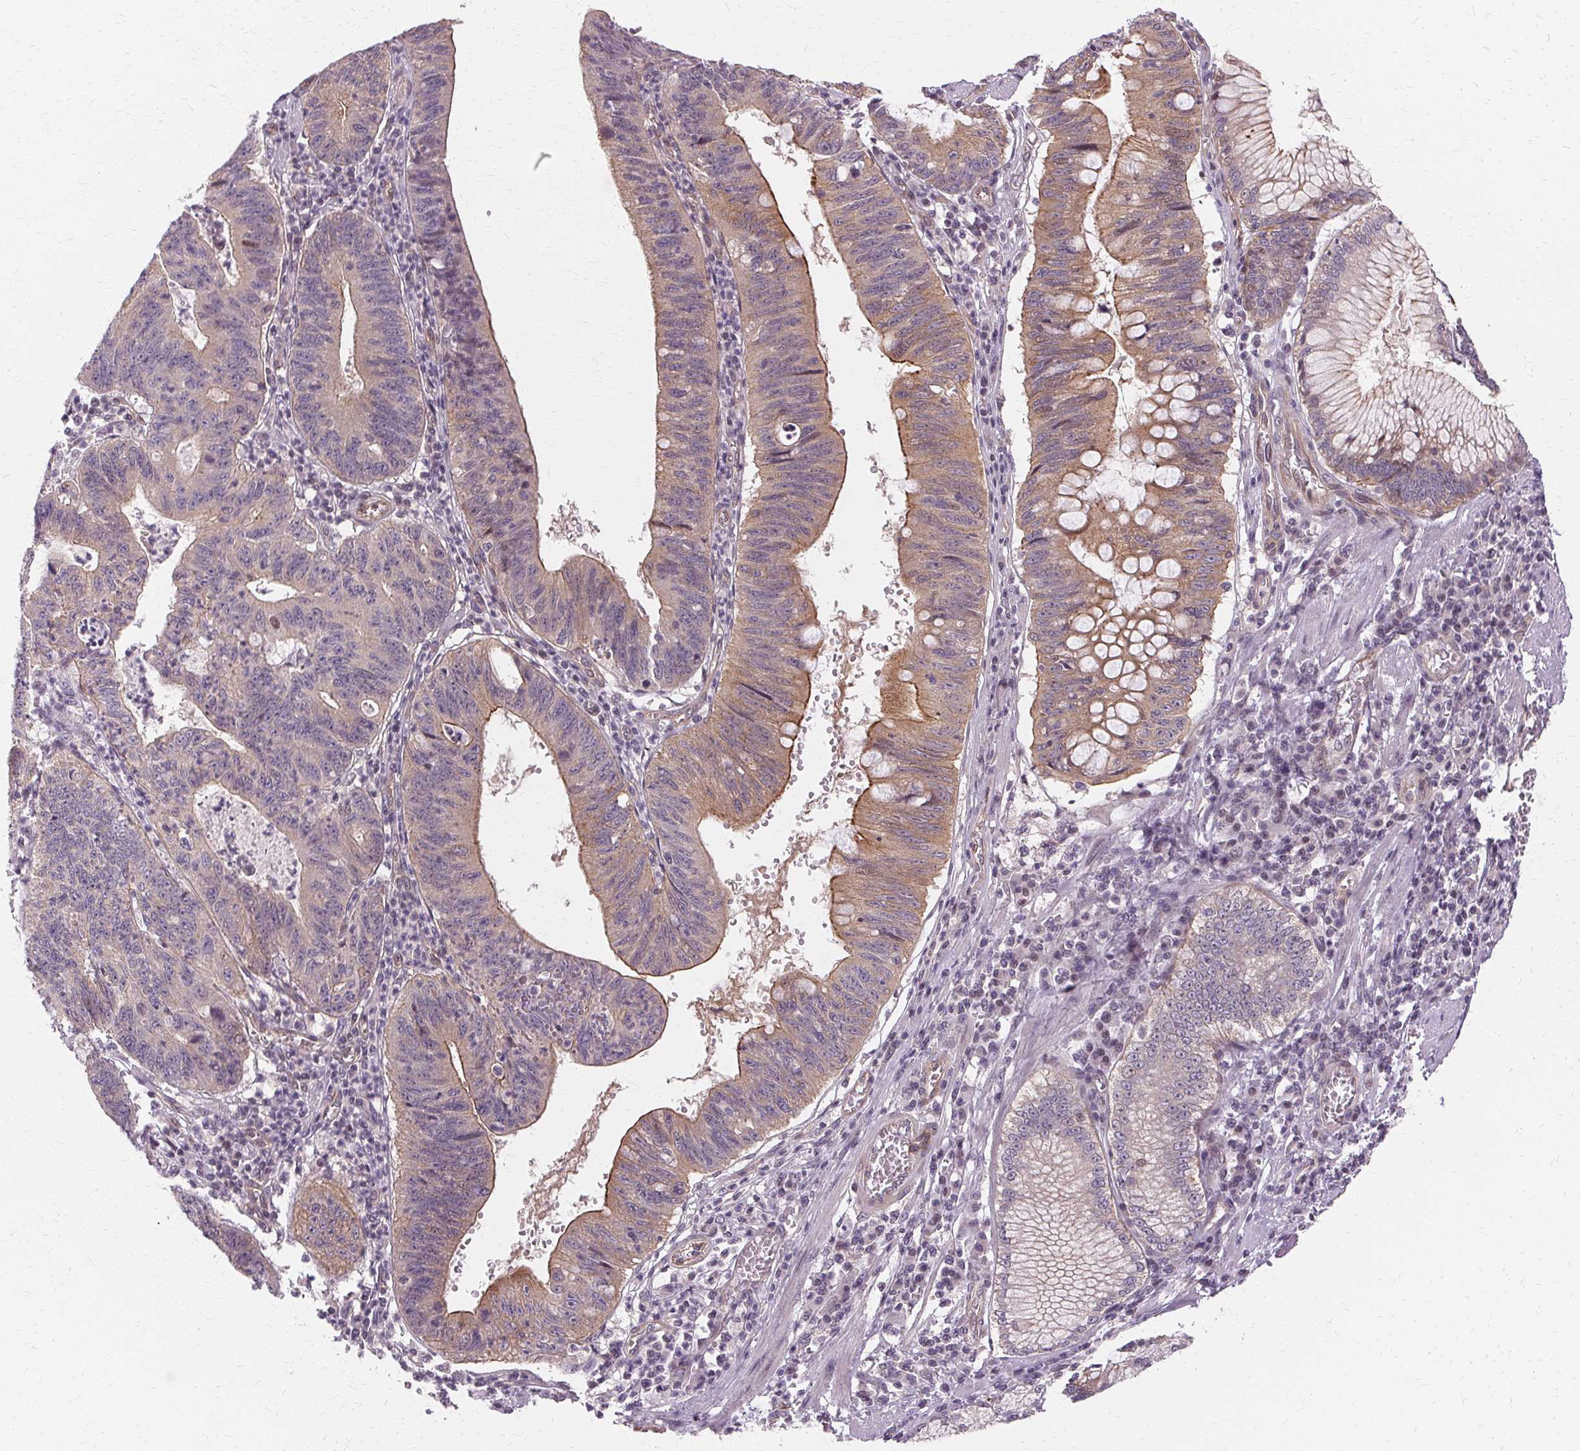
{"staining": {"intensity": "moderate", "quantity": "<25%", "location": "cytoplasmic/membranous"}, "tissue": "stomach cancer", "cell_type": "Tumor cells", "image_type": "cancer", "snomed": [{"axis": "morphology", "description": "Adenocarcinoma, NOS"}, {"axis": "topography", "description": "Stomach"}], "caption": "There is low levels of moderate cytoplasmic/membranous staining in tumor cells of stomach cancer, as demonstrated by immunohistochemical staining (brown color).", "gene": "USP8", "patient": {"sex": "male", "age": 59}}